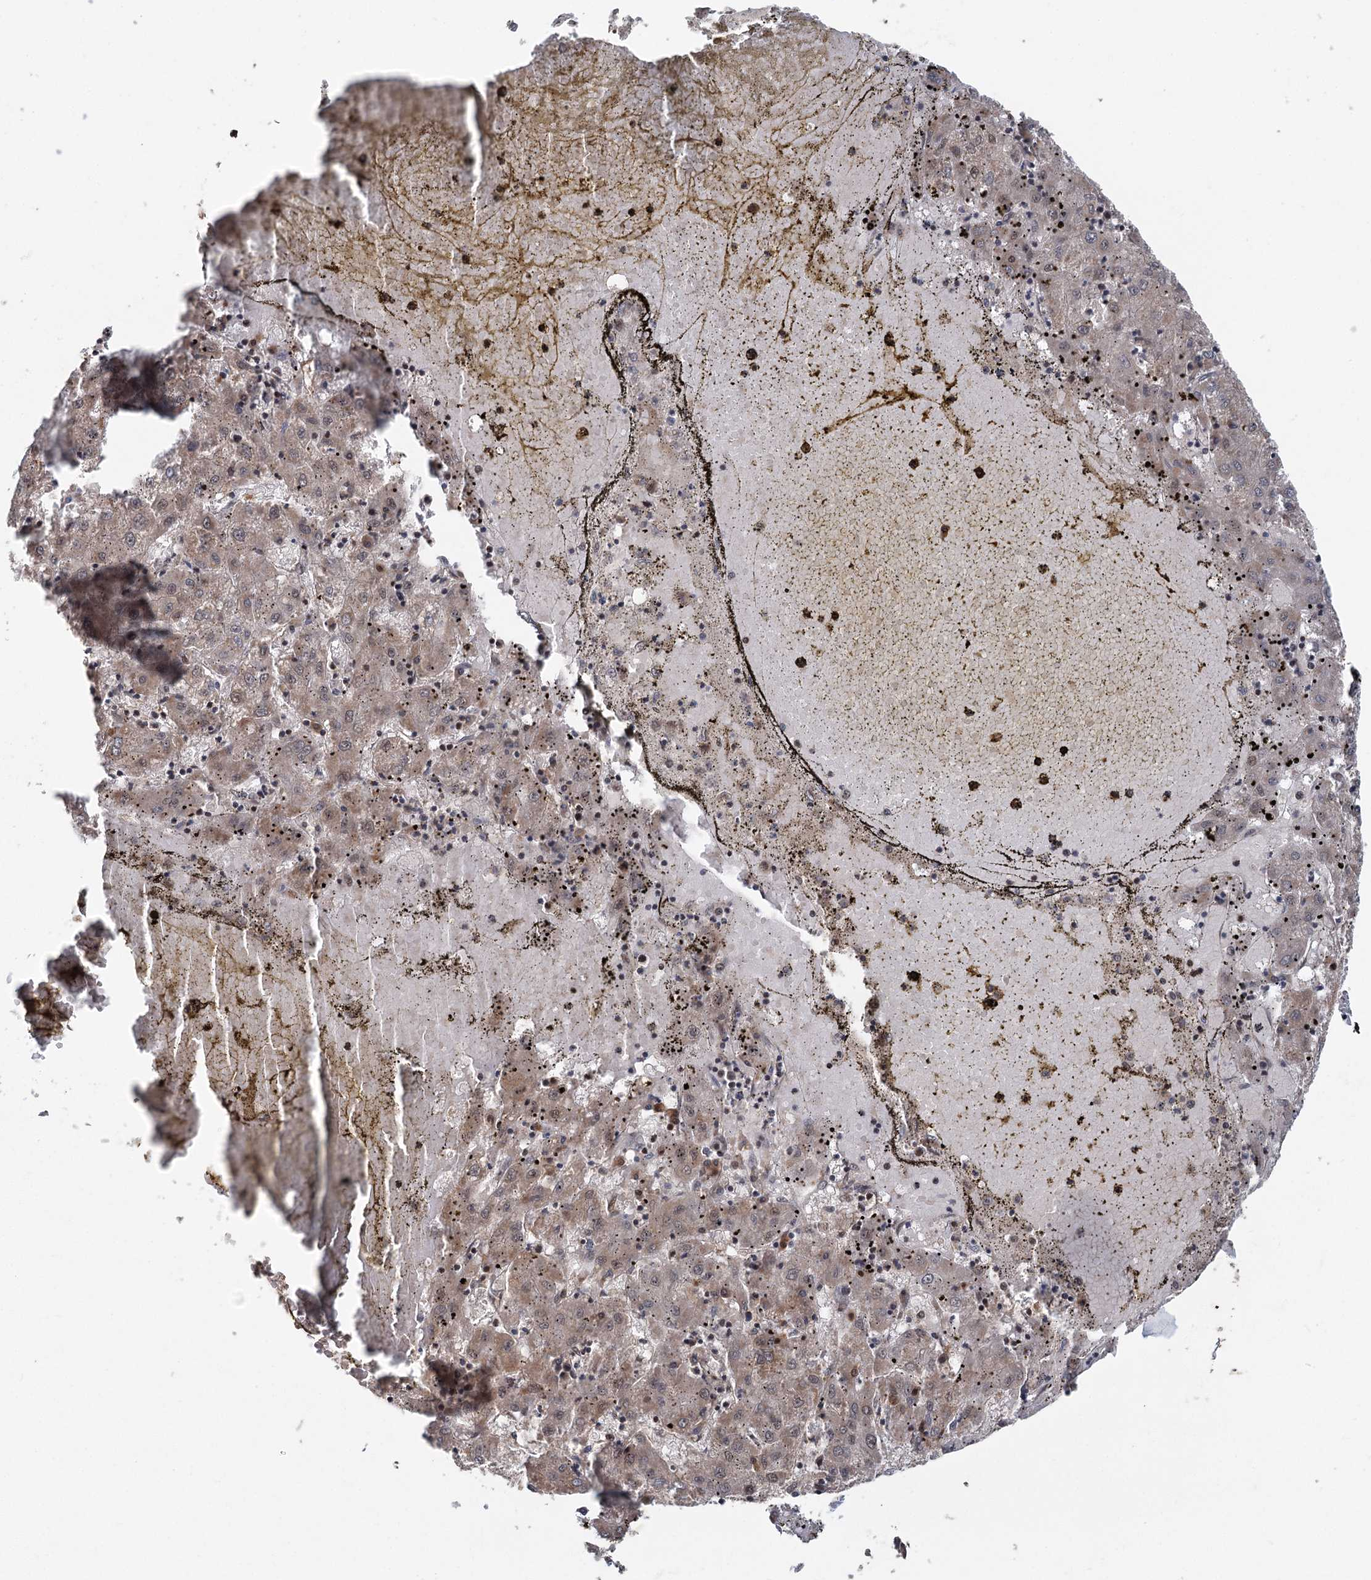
{"staining": {"intensity": "weak", "quantity": "<25%", "location": "cytoplasmic/membranous"}, "tissue": "liver cancer", "cell_type": "Tumor cells", "image_type": "cancer", "snomed": [{"axis": "morphology", "description": "Carcinoma, Hepatocellular, NOS"}, {"axis": "topography", "description": "Liver"}], "caption": "This is a histopathology image of immunohistochemistry staining of liver cancer, which shows no positivity in tumor cells.", "gene": "MYG1", "patient": {"sex": "male", "age": 72}}